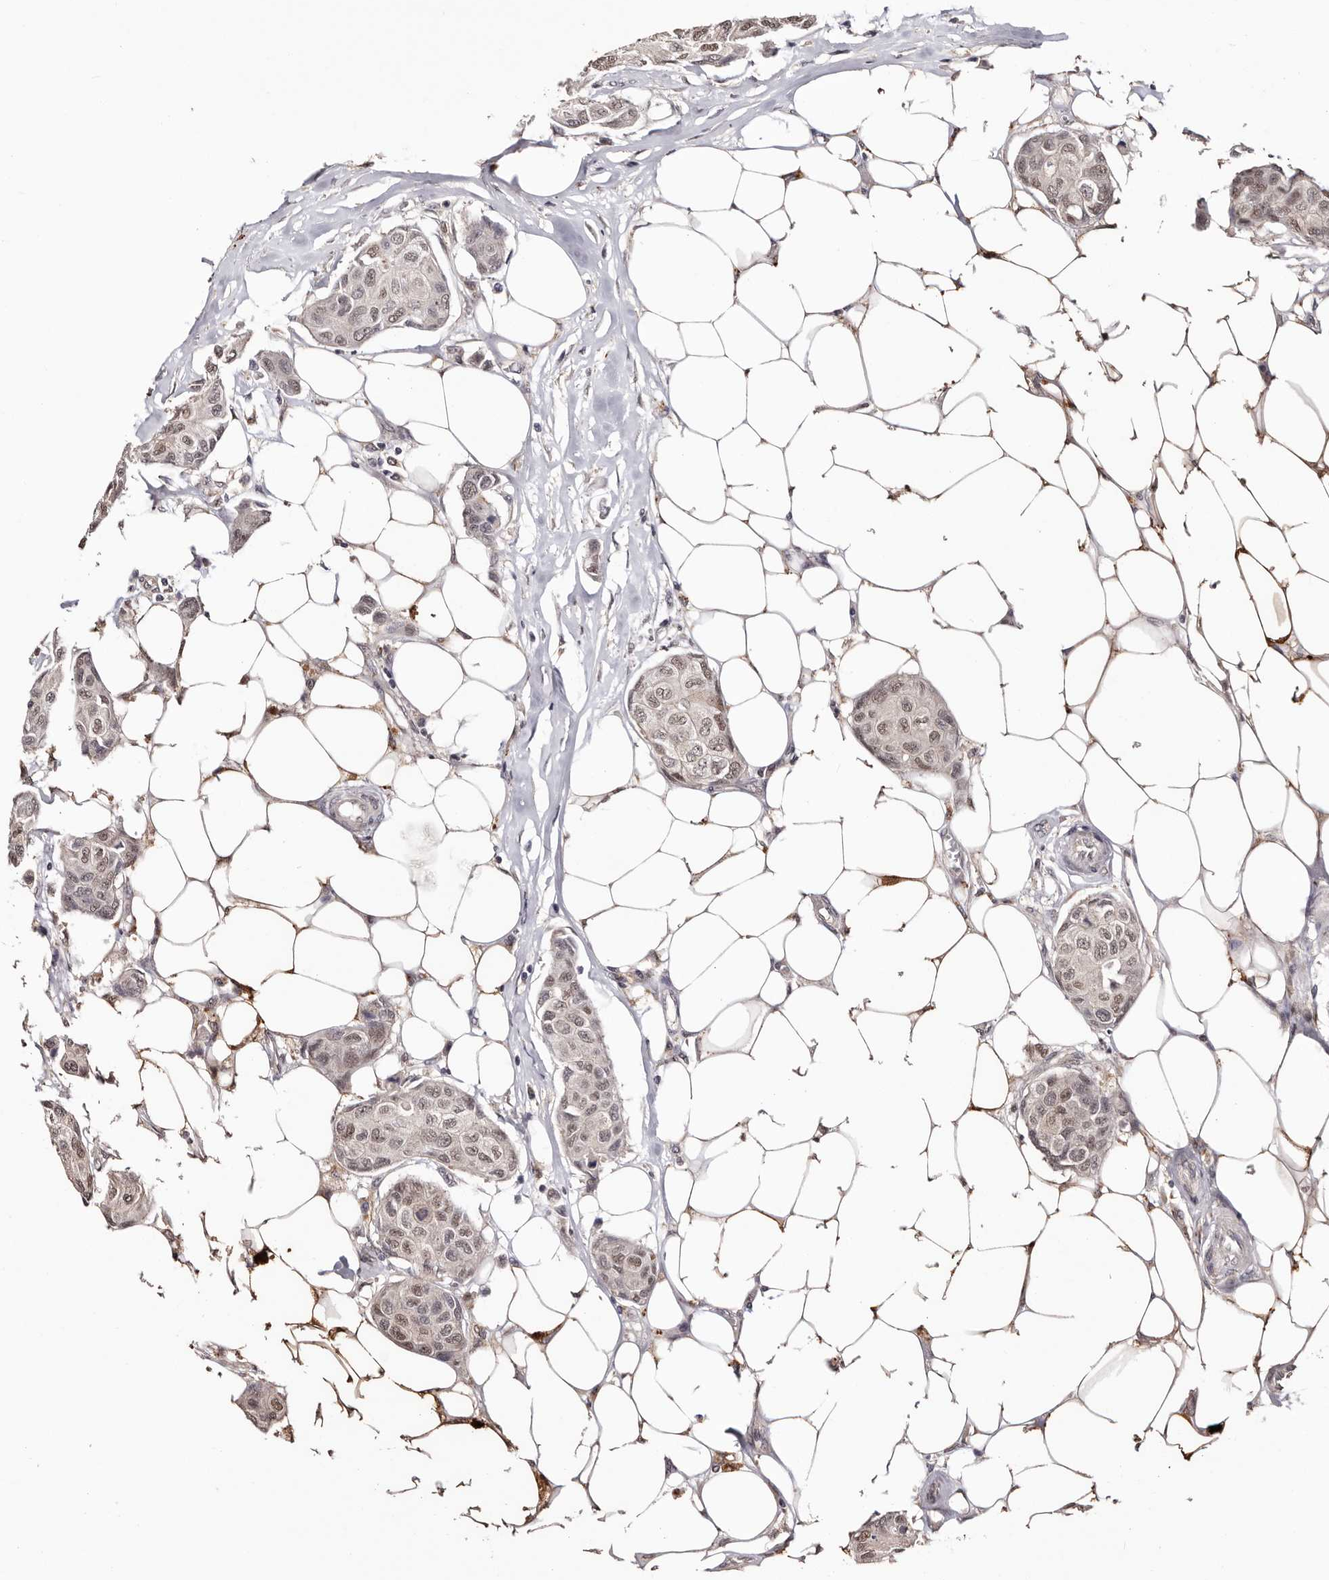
{"staining": {"intensity": "weak", "quantity": ">75%", "location": "nuclear"}, "tissue": "breast cancer", "cell_type": "Tumor cells", "image_type": "cancer", "snomed": [{"axis": "morphology", "description": "Duct carcinoma"}, {"axis": "topography", "description": "Breast"}], "caption": "The immunohistochemical stain highlights weak nuclear expression in tumor cells of breast cancer tissue.", "gene": "TYW3", "patient": {"sex": "female", "age": 80}}